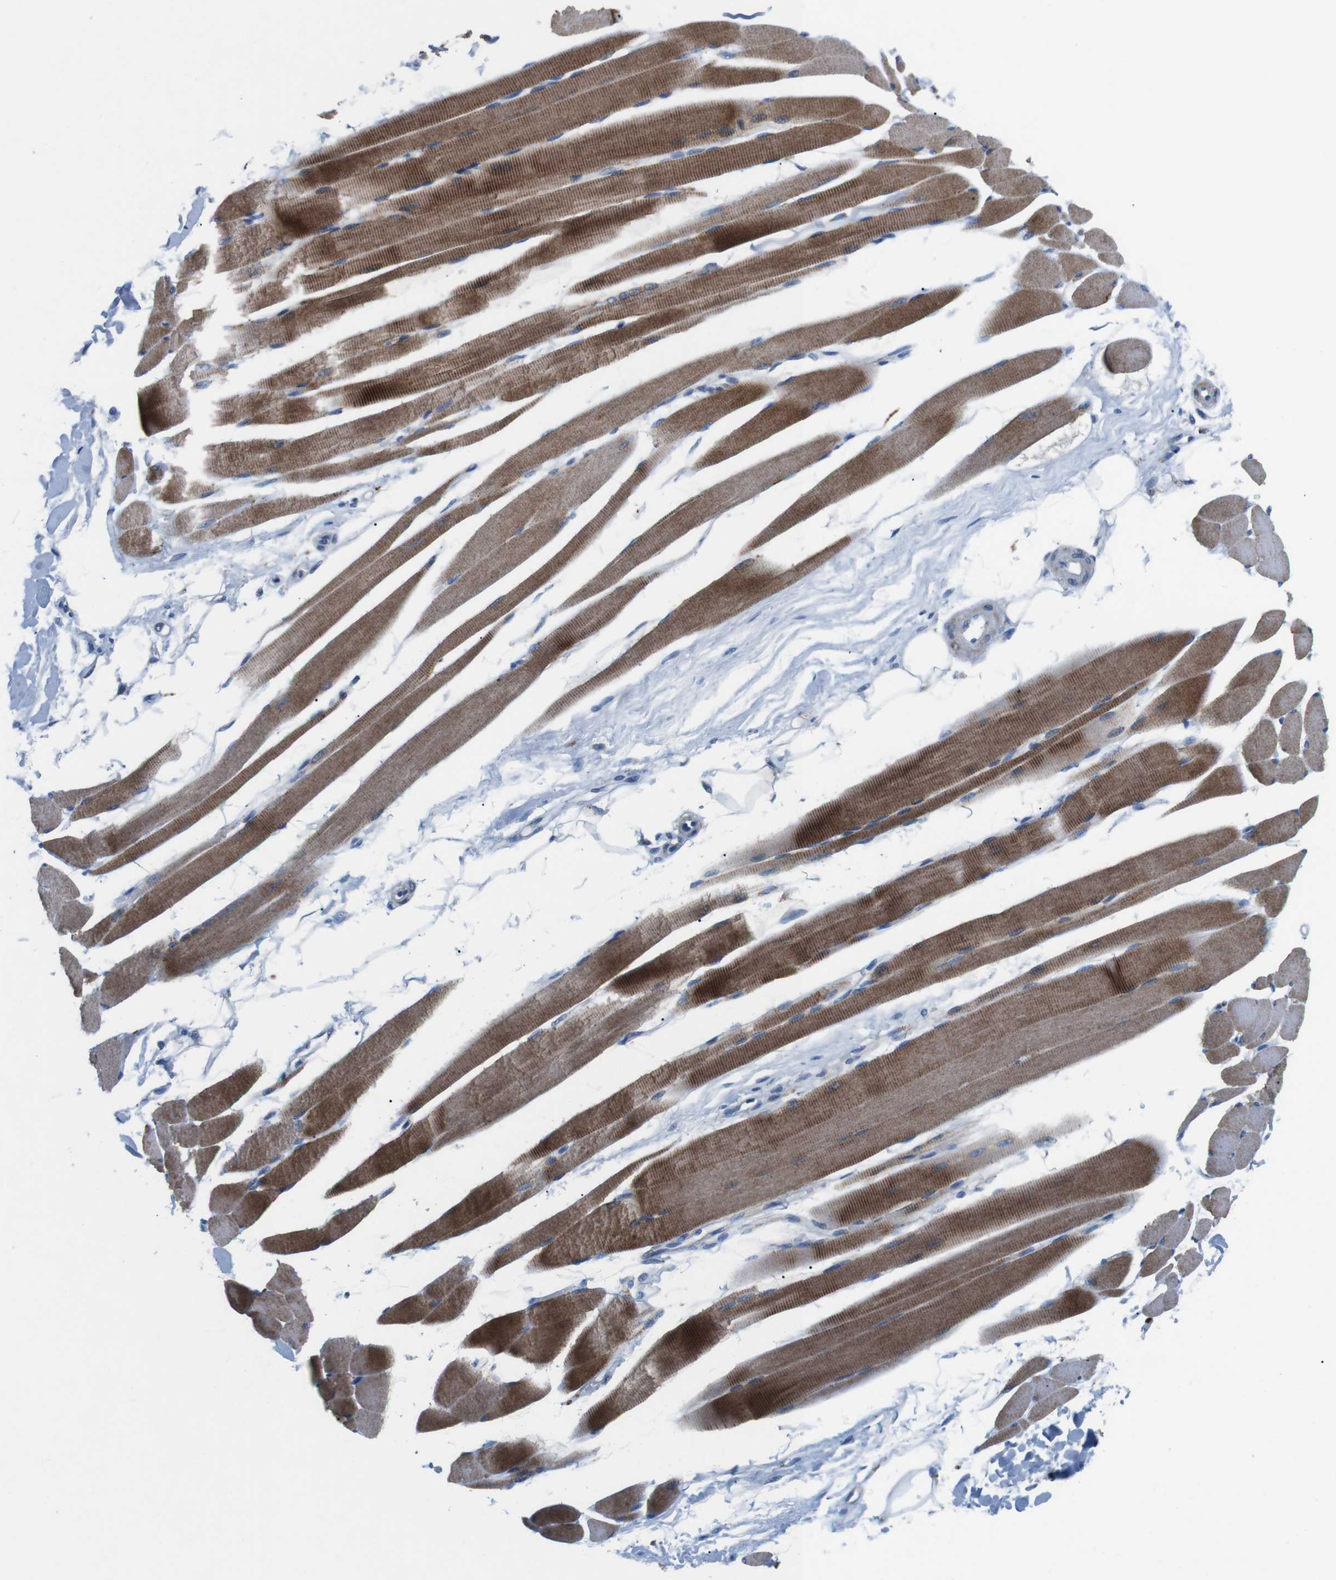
{"staining": {"intensity": "moderate", "quantity": ">75%", "location": "cytoplasmic/membranous"}, "tissue": "skeletal muscle", "cell_type": "Myocytes", "image_type": "normal", "snomed": [{"axis": "morphology", "description": "Normal tissue, NOS"}, {"axis": "topography", "description": "Skeletal muscle"}, {"axis": "topography", "description": "Peripheral nerve tissue"}], "caption": "This micrograph demonstrates IHC staining of benign skeletal muscle, with medium moderate cytoplasmic/membranous positivity in about >75% of myocytes.", "gene": "F2RL1", "patient": {"sex": "female", "age": 84}}